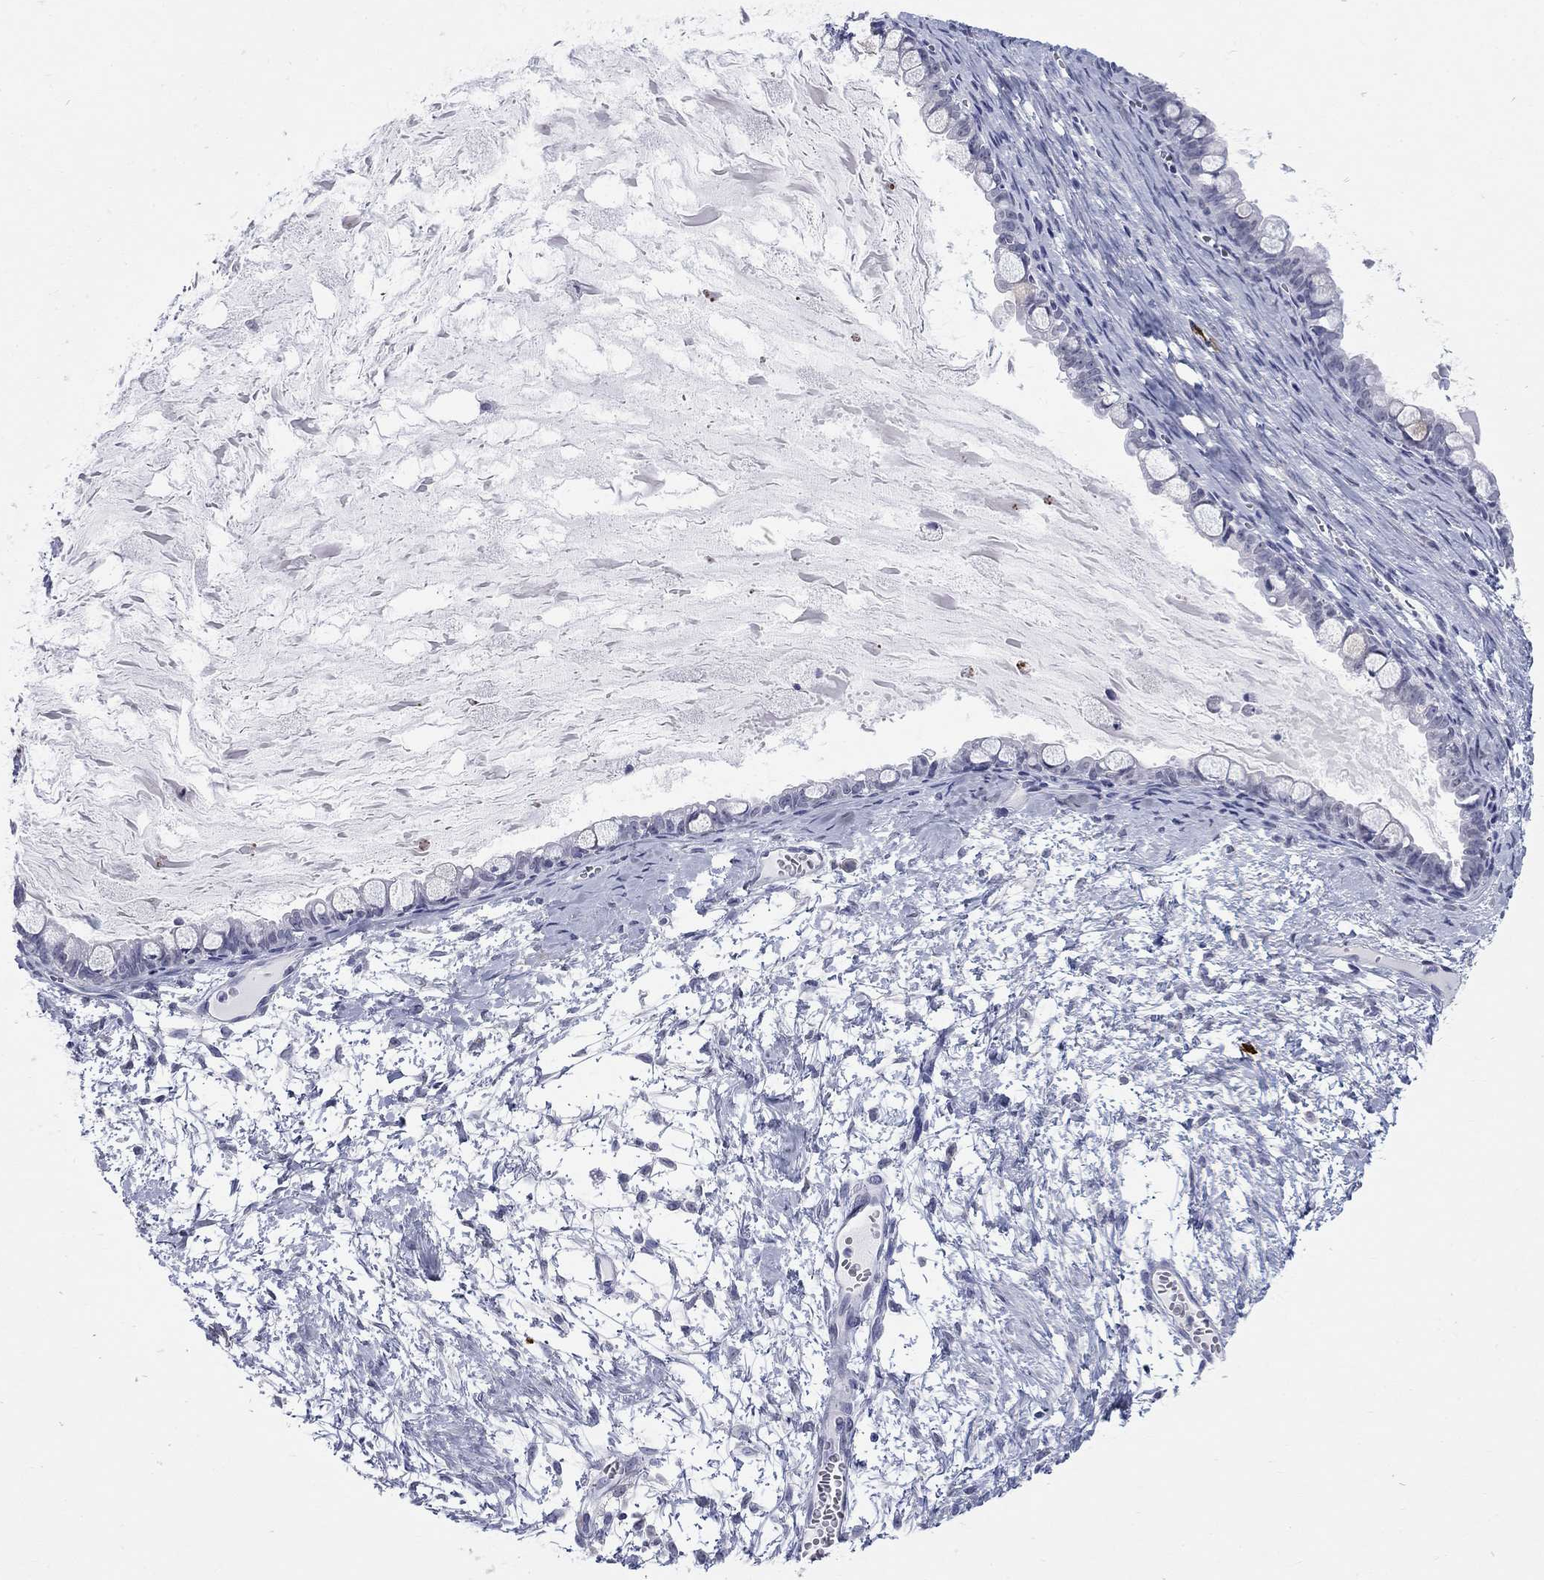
{"staining": {"intensity": "negative", "quantity": "none", "location": "none"}, "tissue": "ovarian cancer", "cell_type": "Tumor cells", "image_type": "cancer", "snomed": [{"axis": "morphology", "description": "Cystadenocarcinoma, mucinous, NOS"}, {"axis": "topography", "description": "Ovary"}], "caption": "Tumor cells show no significant positivity in ovarian cancer.", "gene": "ECEL1", "patient": {"sex": "female", "age": 63}}